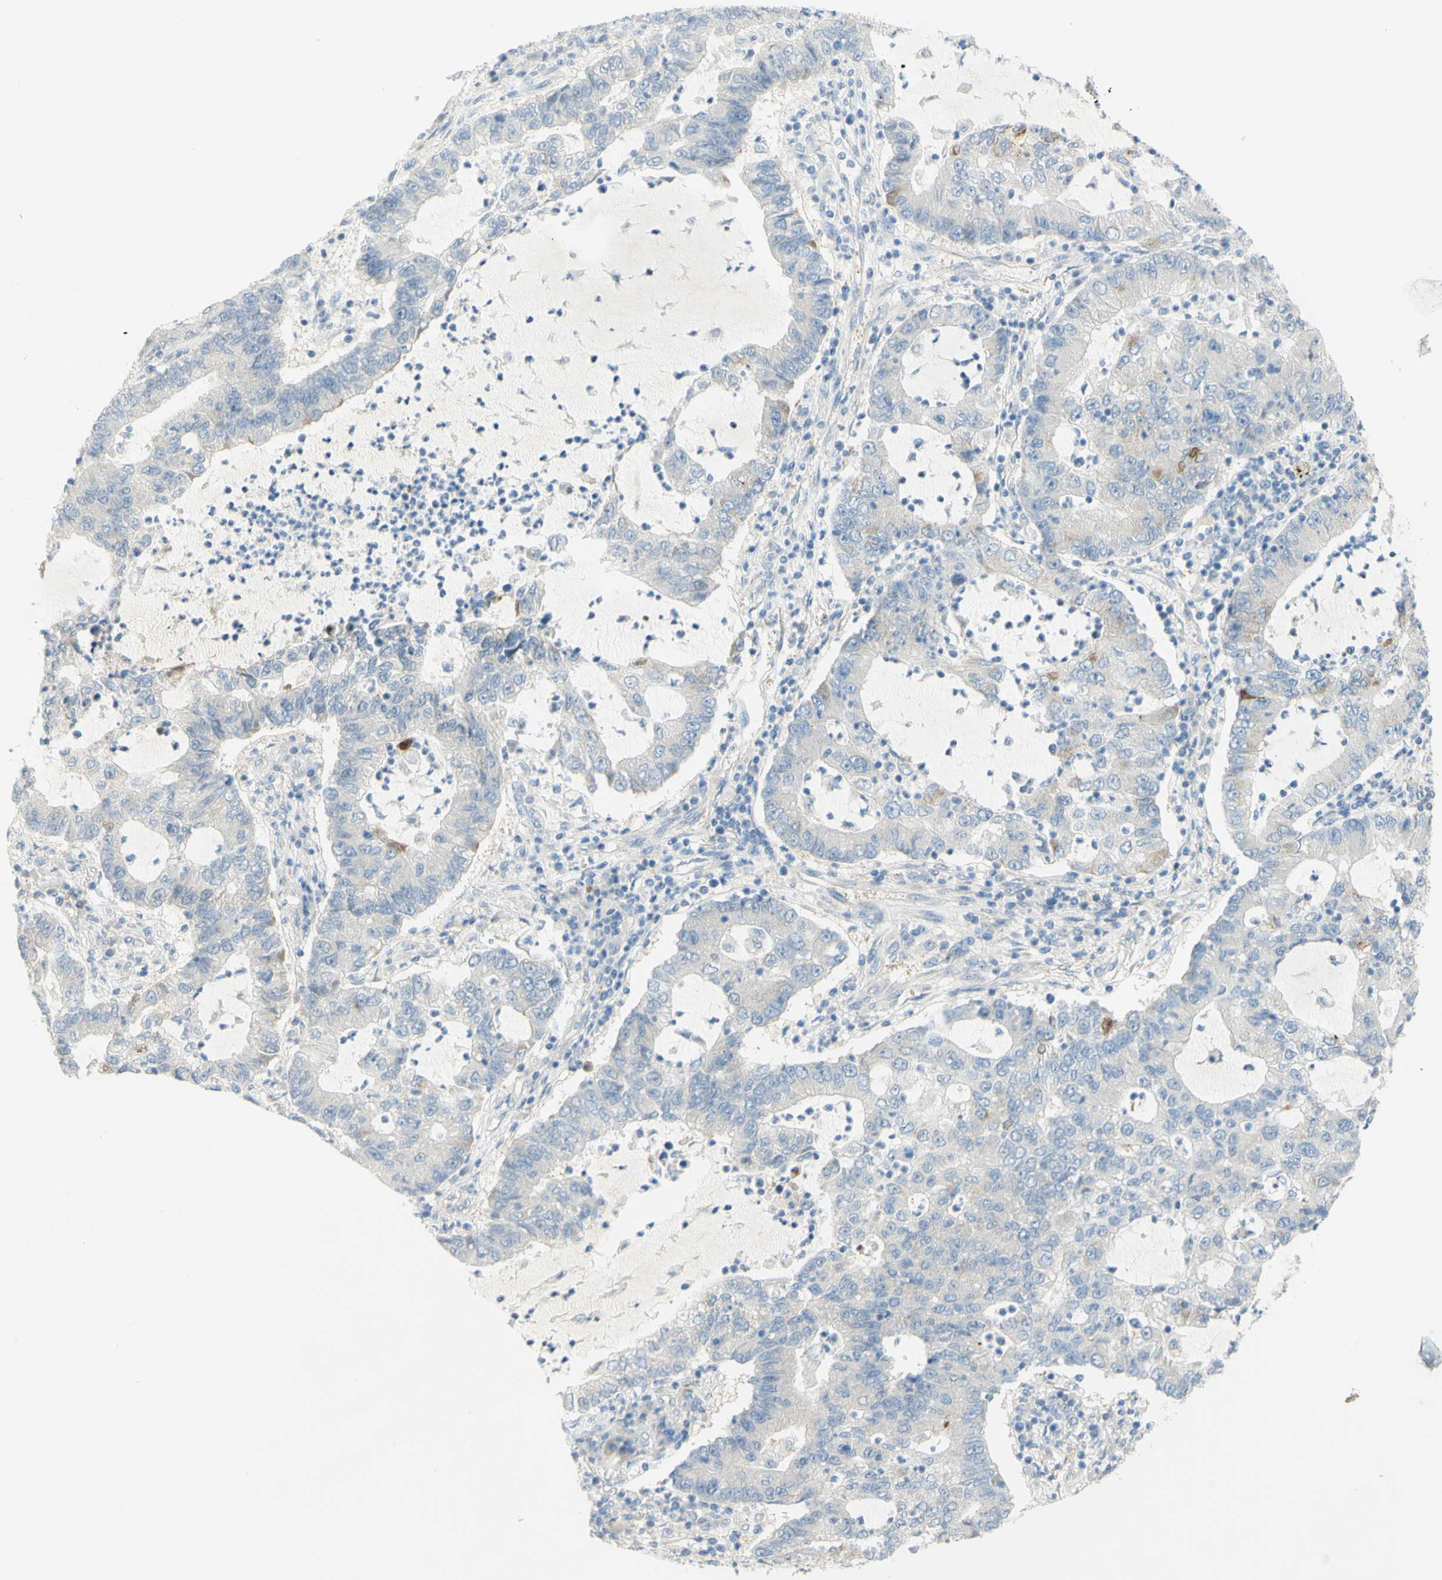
{"staining": {"intensity": "weak", "quantity": "<25%", "location": "cytoplasmic/membranous"}, "tissue": "lung cancer", "cell_type": "Tumor cells", "image_type": "cancer", "snomed": [{"axis": "morphology", "description": "Adenocarcinoma, NOS"}, {"axis": "topography", "description": "Lung"}], "caption": "Tumor cells are negative for brown protein staining in lung adenocarcinoma. The staining is performed using DAB (3,3'-diaminobenzidine) brown chromogen with nuclei counter-stained in using hematoxylin.", "gene": "GCNT3", "patient": {"sex": "female", "age": 51}}